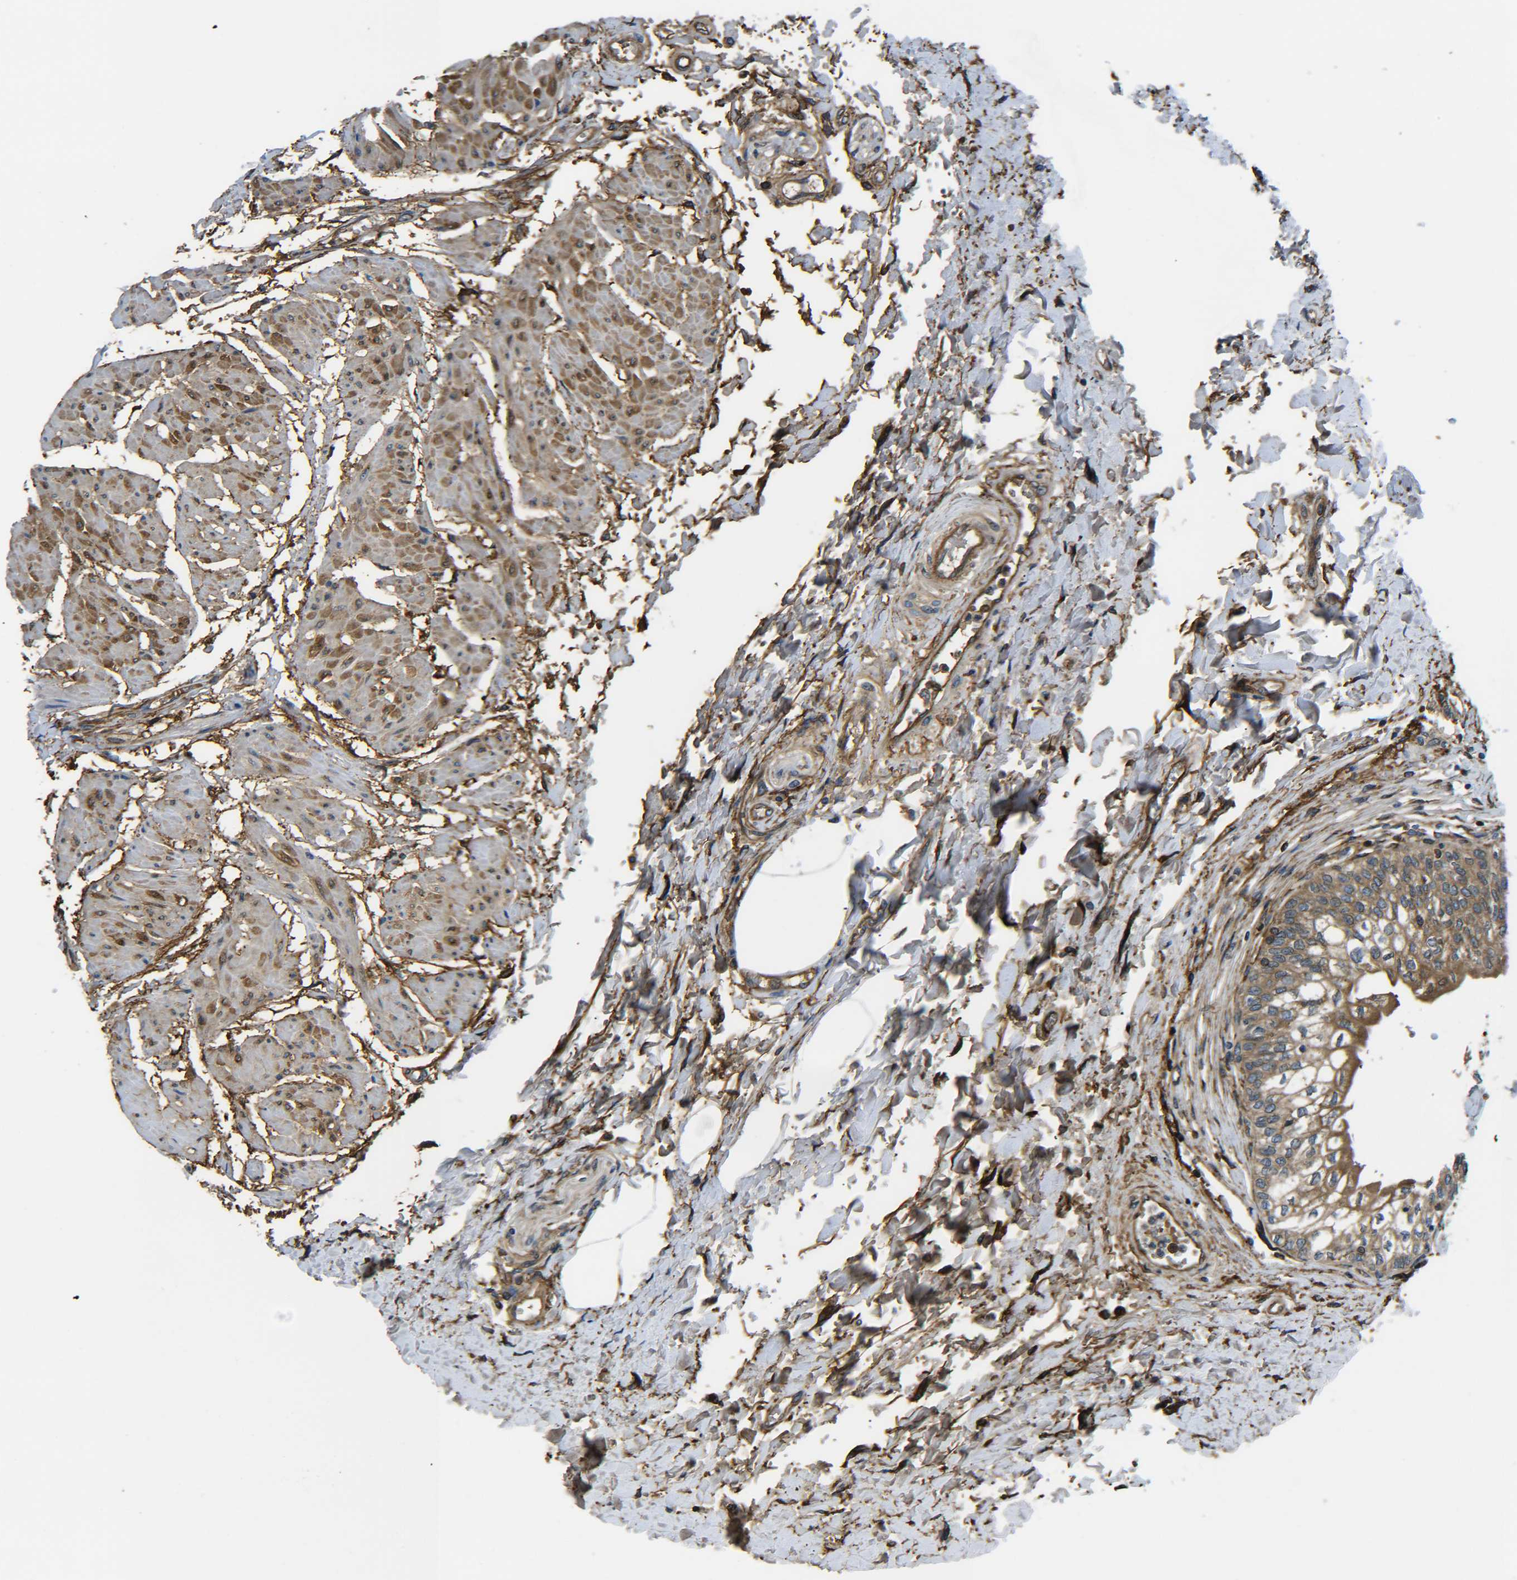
{"staining": {"intensity": "moderate", "quantity": ">75%", "location": "cytoplasmic/membranous"}, "tissue": "urinary bladder", "cell_type": "Urothelial cells", "image_type": "normal", "snomed": [{"axis": "morphology", "description": "Normal tissue, NOS"}, {"axis": "topography", "description": "Urinary bladder"}], "caption": "High-magnification brightfield microscopy of benign urinary bladder stained with DAB (brown) and counterstained with hematoxylin (blue). urothelial cells exhibit moderate cytoplasmic/membranous positivity is present in about>75% of cells. The protein of interest is stained brown, and the nuclei are stained in blue (DAB (3,3'-diaminobenzidine) IHC with brightfield microscopy, high magnification).", "gene": "PREB", "patient": {"sex": "male", "age": 55}}